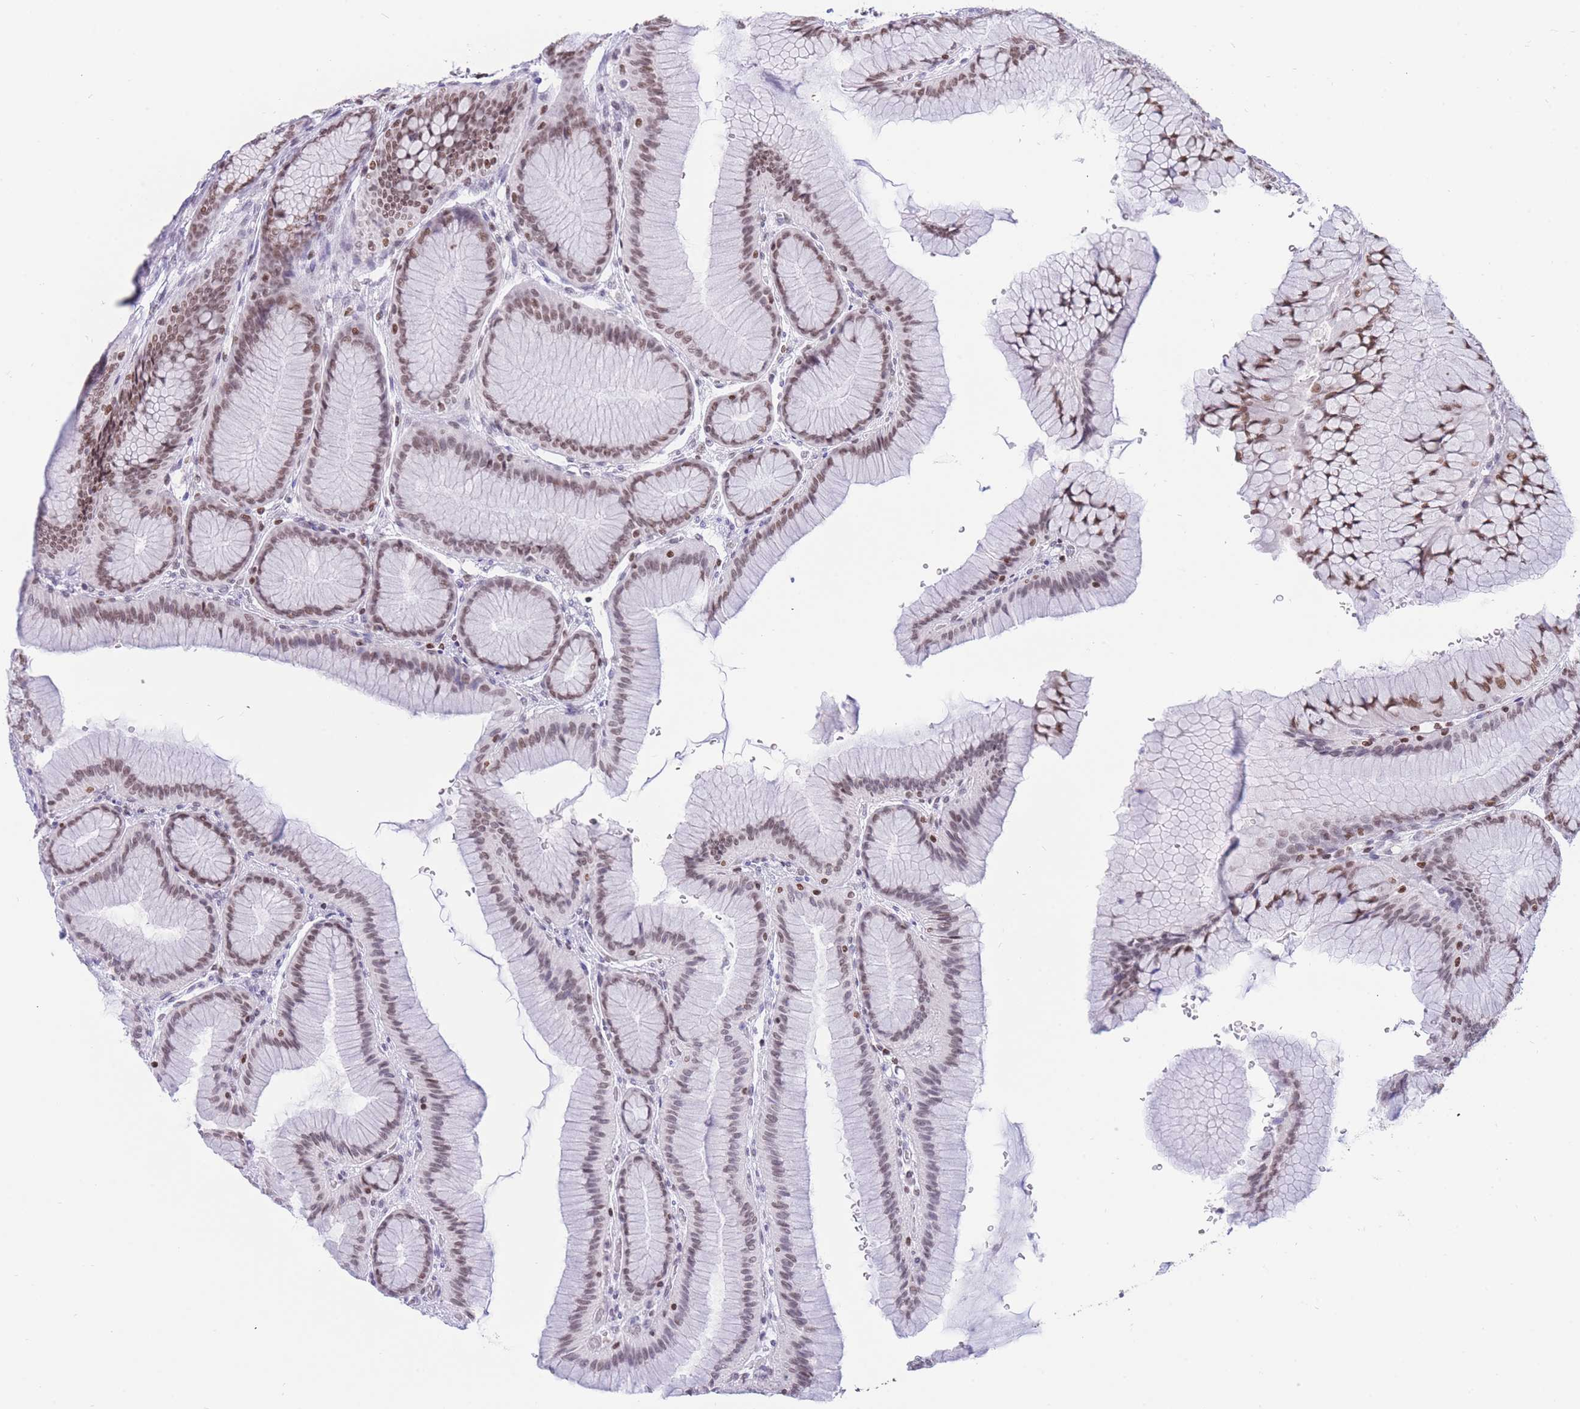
{"staining": {"intensity": "moderate", "quantity": ">75%", "location": "nuclear"}, "tissue": "stomach", "cell_type": "Glandular cells", "image_type": "normal", "snomed": [{"axis": "morphology", "description": "Normal tissue, NOS"}, {"axis": "morphology", "description": "Adenocarcinoma, NOS"}, {"axis": "morphology", "description": "Adenocarcinoma, High grade"}, {"axis": "topography", "description": "Stomach, upper"}, {"axis": "topography", "description": "Stomach"}], "caption": "High-power microscopy captured an immunohistochemistry histopathology image of benign stomach, revealing moderate nuclear expression in approximately >75% of glandular cells.", "gene": "HMGN1", "patient": {"sex": "female", "age": 65}}